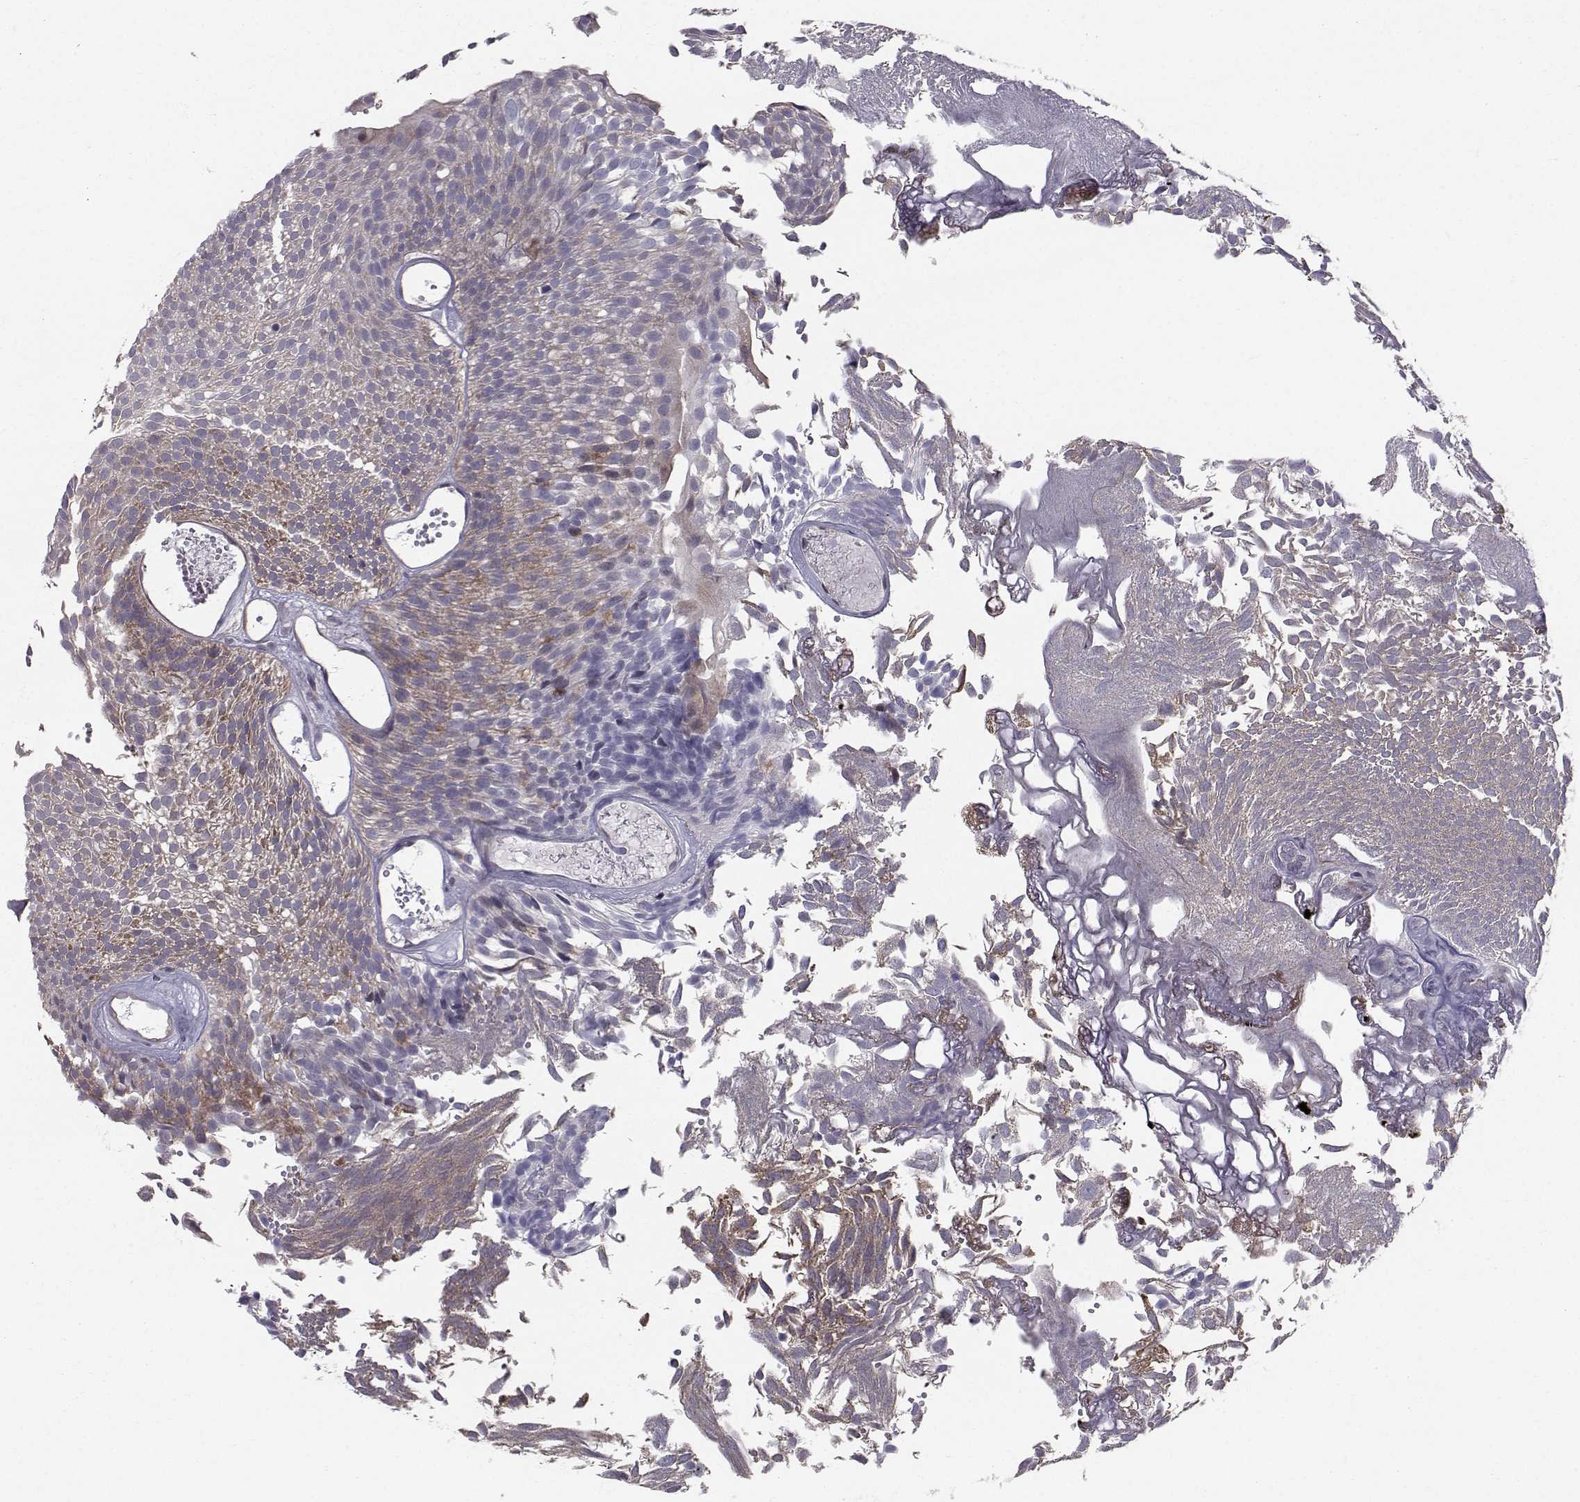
{"staining": {"intensity": "weak", "quantity": "25%-75%", "location": "cytoplasmic/membranous"}, "tissue": "urothelial cancer", "cell_type": "Tumor cells", "image_type": "cancer", "snomed": [{"axis": "morphology", "description": "Urothelial carcinoma, Low grade"}, {"axis": "topography", "description": "Urinary bladder"}], "caption": "This is a micrograph of immunohistochemistry staining of urothelial carcinoma (low-grade), which shows weak positivity in the cytoplasmic/membranous of tumor cells.", "gene": "HSP90AB1", "patient": {"sex": "male", "age": 52}}